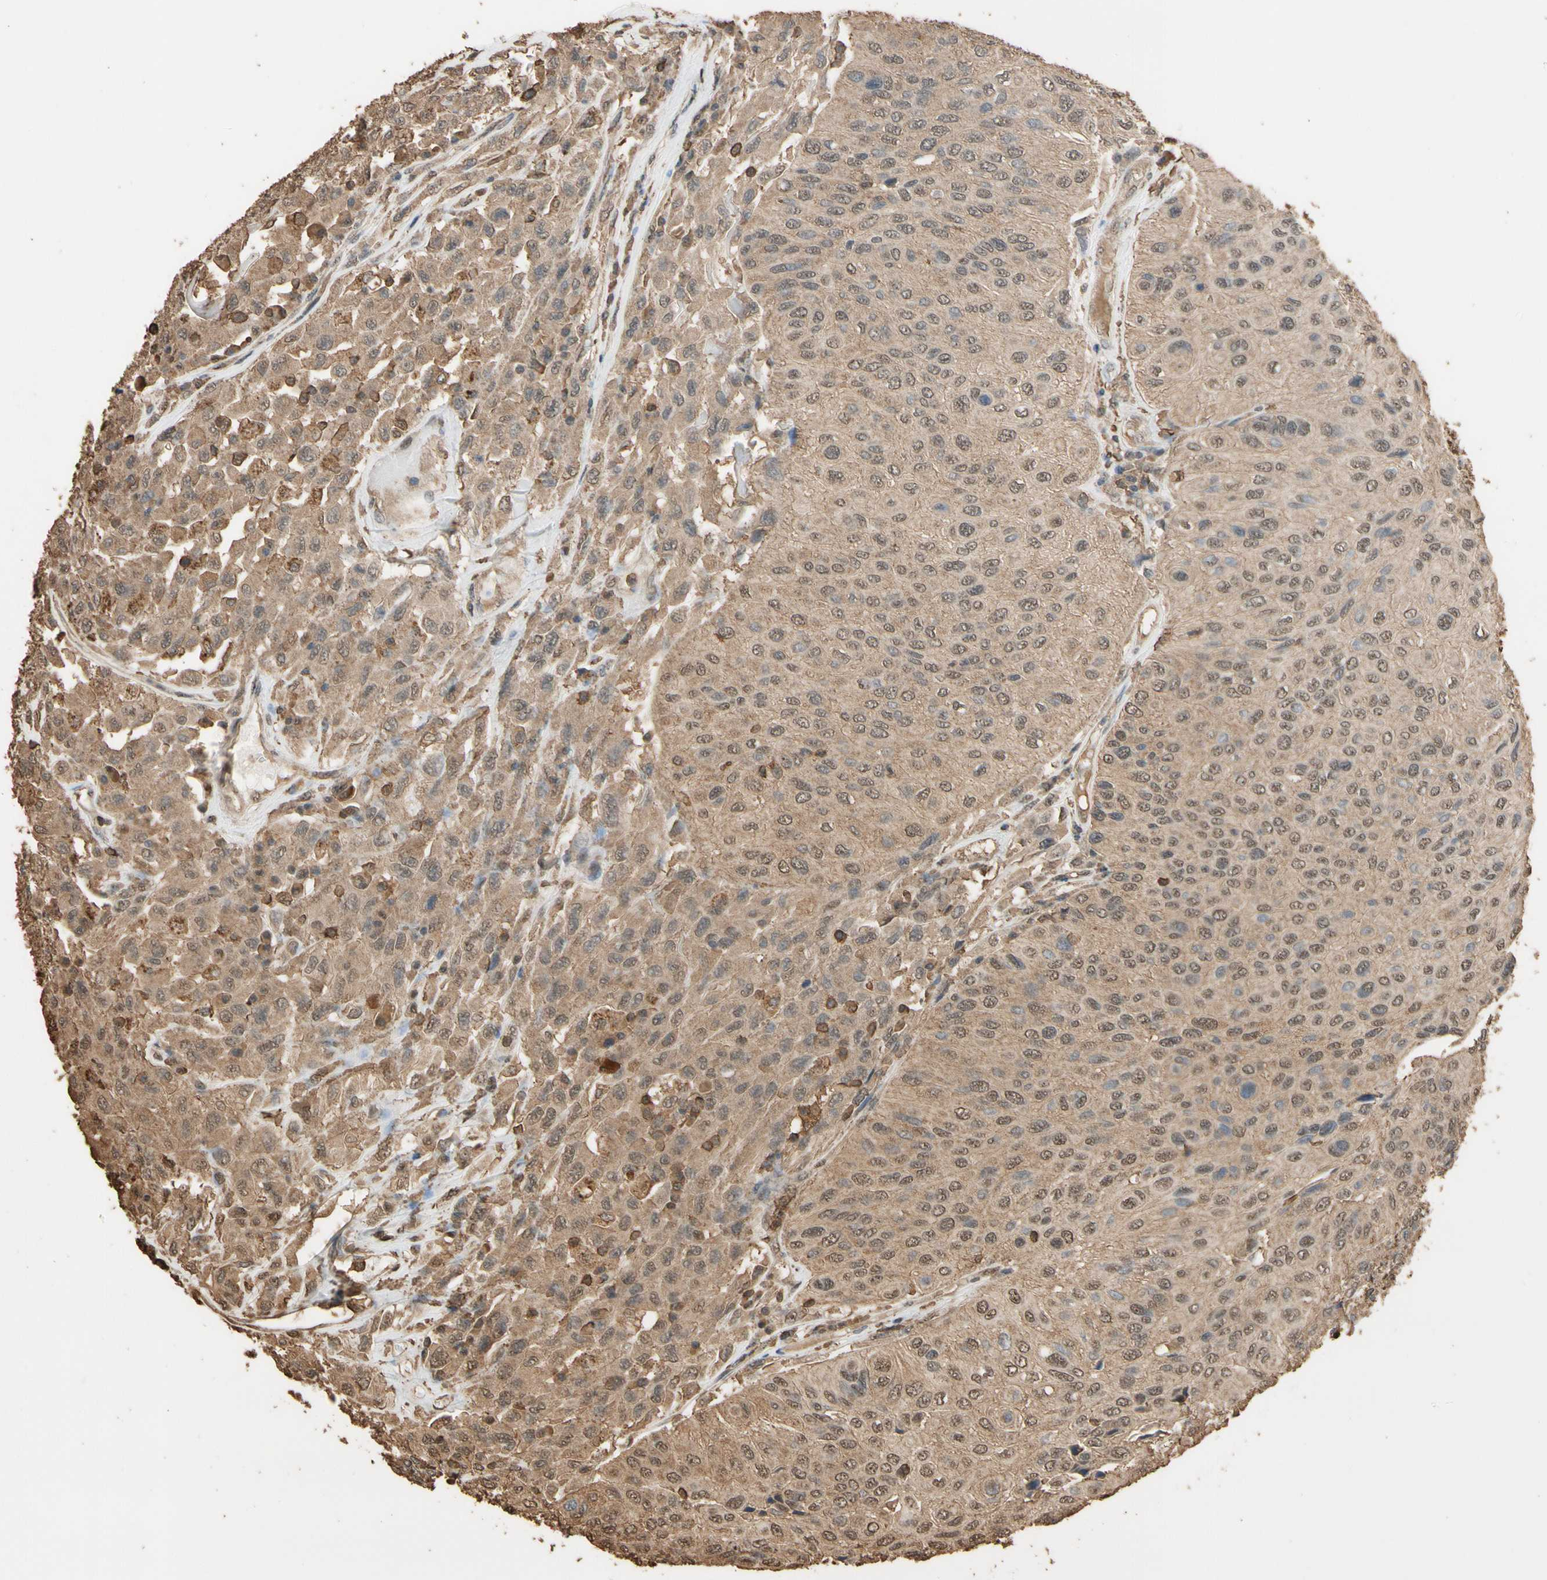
{"staining": {"intensity": "moderate", "quantity": ">75%", "location": "cytoplasmic/membranous,nuclear"}, "tissue": "urothelial cancer", "cell_type": "Tumor cells", "image_type": "cancer", "snomed": [{"axis": "morphology", "description": "Urothelial carcinoma, High grade"}, {"axis": "topography", "description": "Urinary bladder"}], "caption": "Protein expression analysis of human high-grade urothelial carcinoma reveals moderate cytoplasmic/membranous and nuclear expression in approximately >75% of tumor cells. The staining was performed using DAB to visualize the protein expression in brown, while the nuclei were stained in blue with hematoxylin (Magnification: 20x).", "gene": "TNFSF13B", "patient": {"sex": "male", "age": 66}}